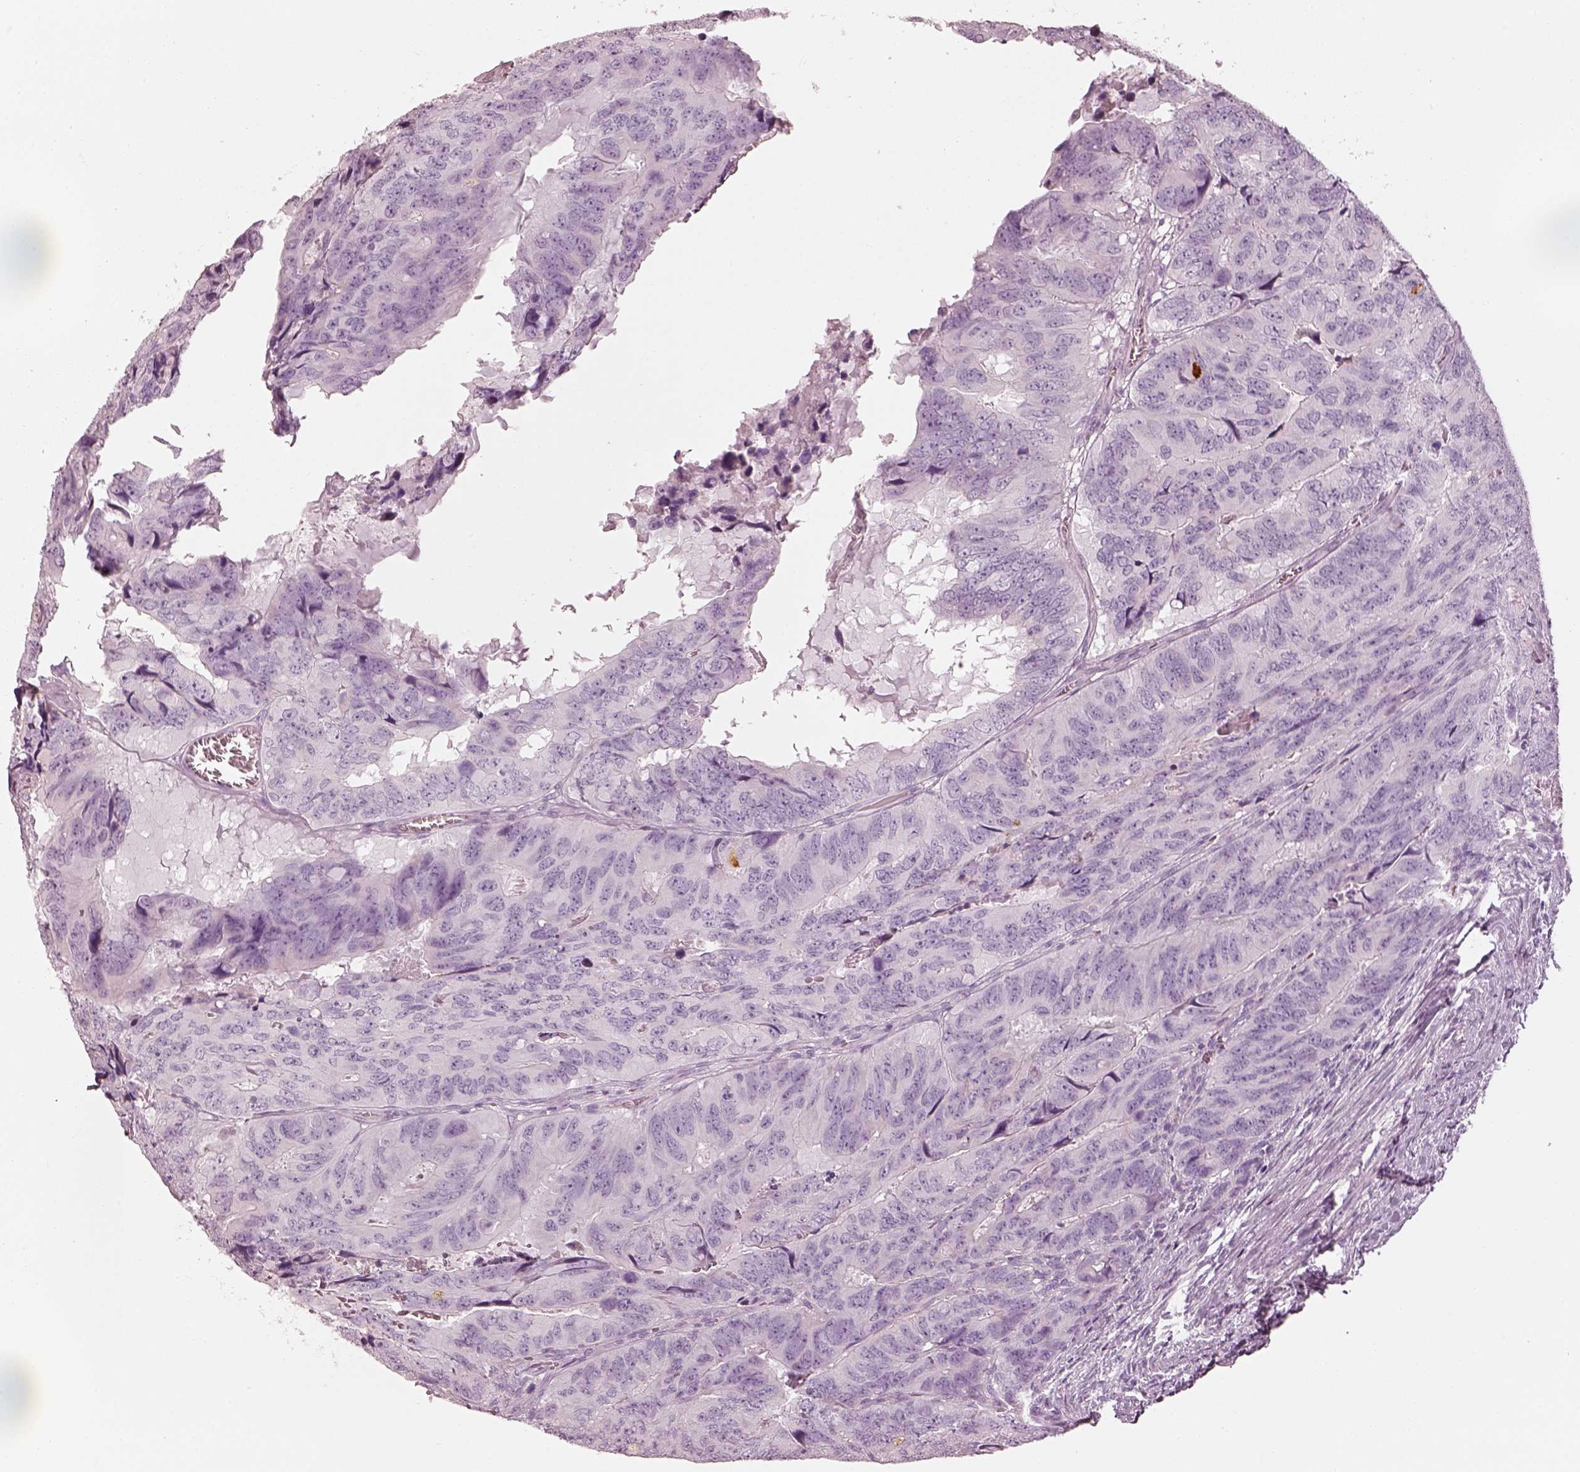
{"staining": {"intensity": "negative", "quantity": "none", "location": "none"}, "tissue": "colorectal cancer", "cell_type": "Tumor cells", "image_type": "cancer", "snomed": [{"axis": "morphology", "description": "Adenocarcinoma, NOS"}, {"axis": "topography", "description": "Colon"}], "caption": "Tumor cells are negative for protein expression in human colorectal cancer (adenocarcinoma). (IHC, brightfield microscopy, high magnification).", "gene": "R3HDML", "patient": {"sex": "male", "age": 79}}